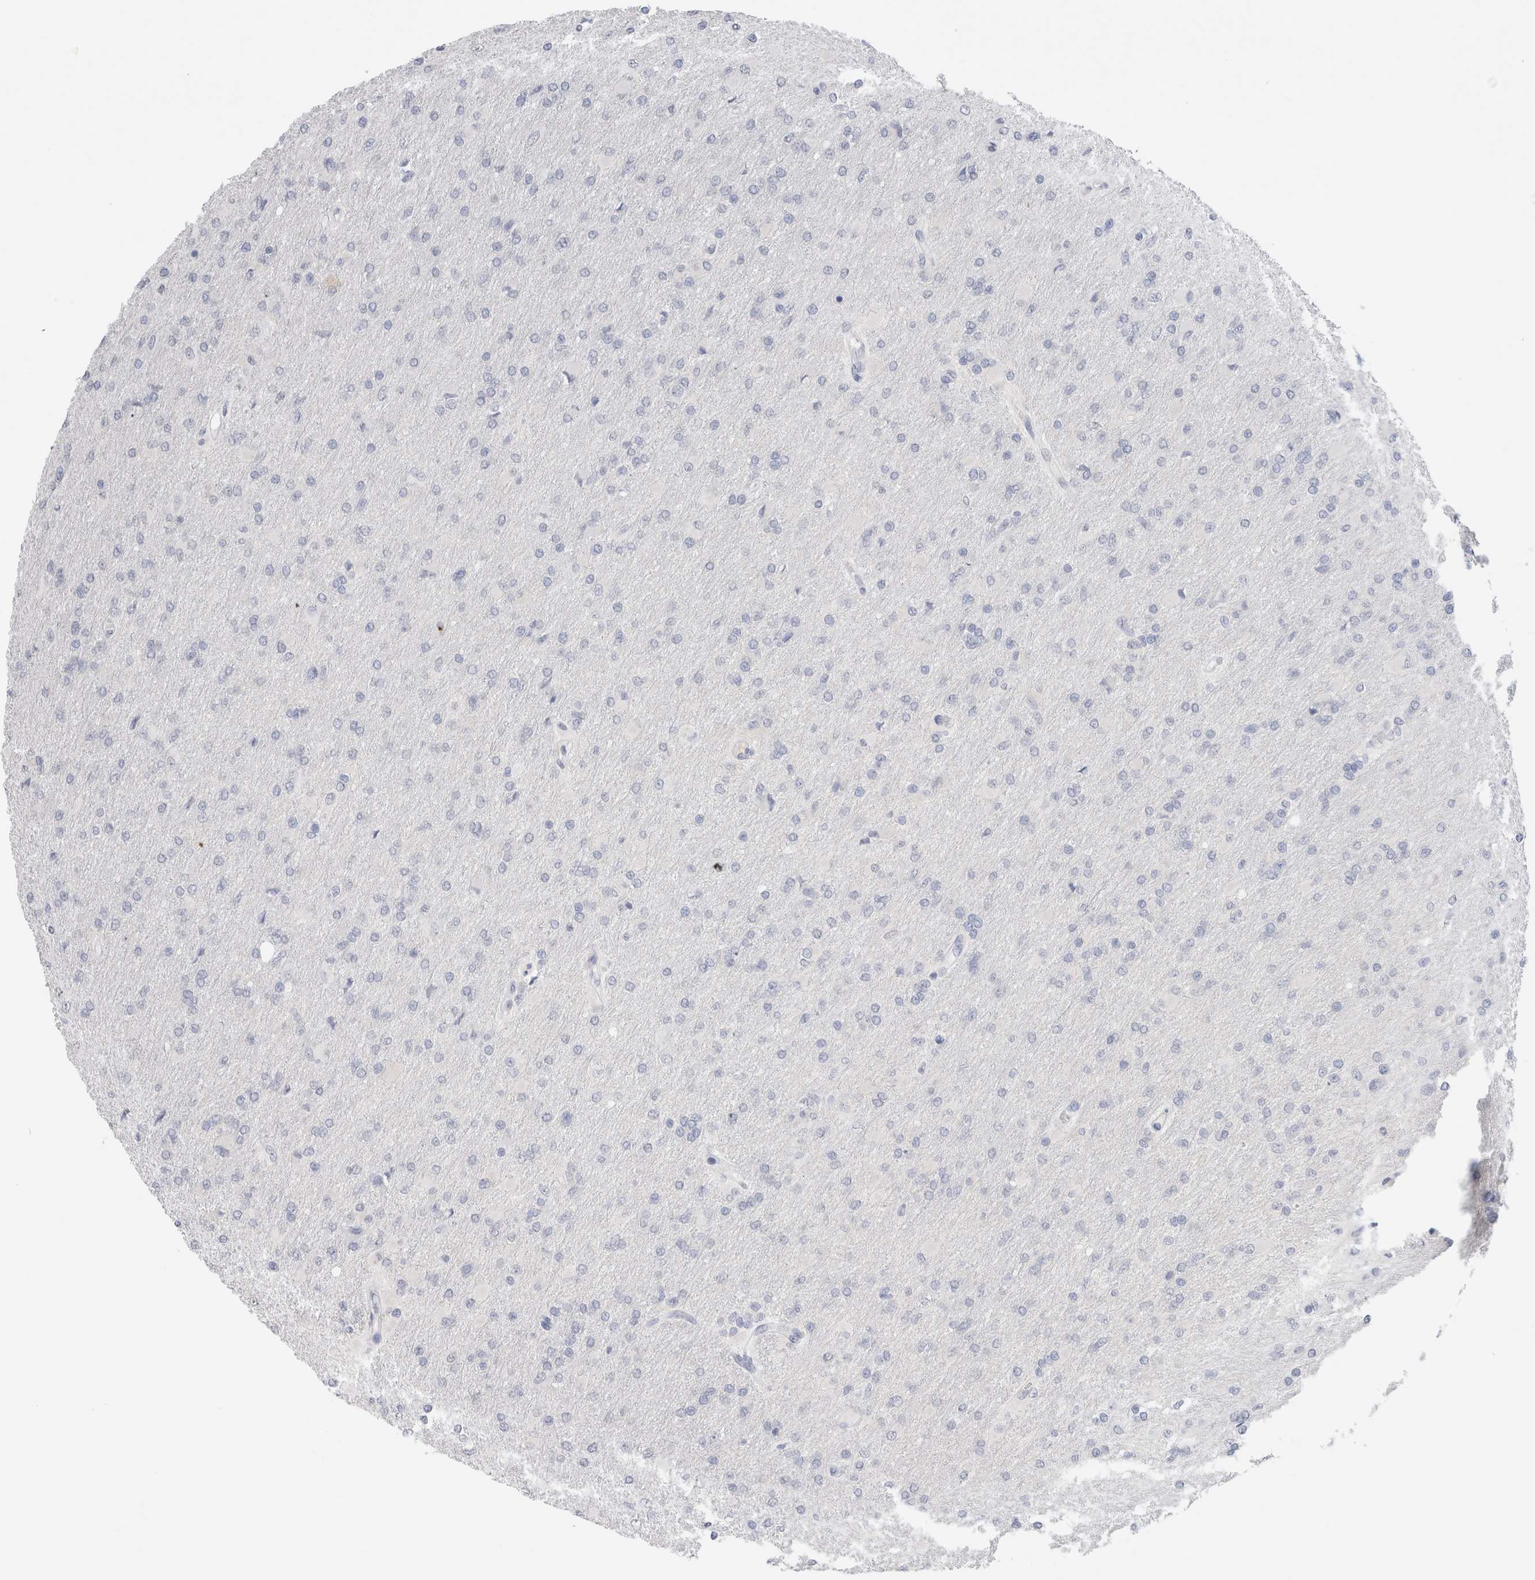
{"staining": {"intensity": "negative", "quantity": "none", "location": "none"}, "tissue": "glioma", "cell_type": "Tumor cells", "image_type": "cancer", "snomed": [{"axis": "morphology", "description": "Glioma, malignant, High grade"}, {"axis": "topography", "description": "Cerebral cortex"}], "caption": "This is a histopathology image of immunohistochemistry staining of malignant glioma (high-grade), which shows no expression in tumor cells. The staining was performed using DAB to visualize the protein expression in brown, while the nuclei were stained in blue with hematoxylin (Magnification: 20x).", "gene": "LAMP3", "patient": {"sex": "female", "age": 36}}